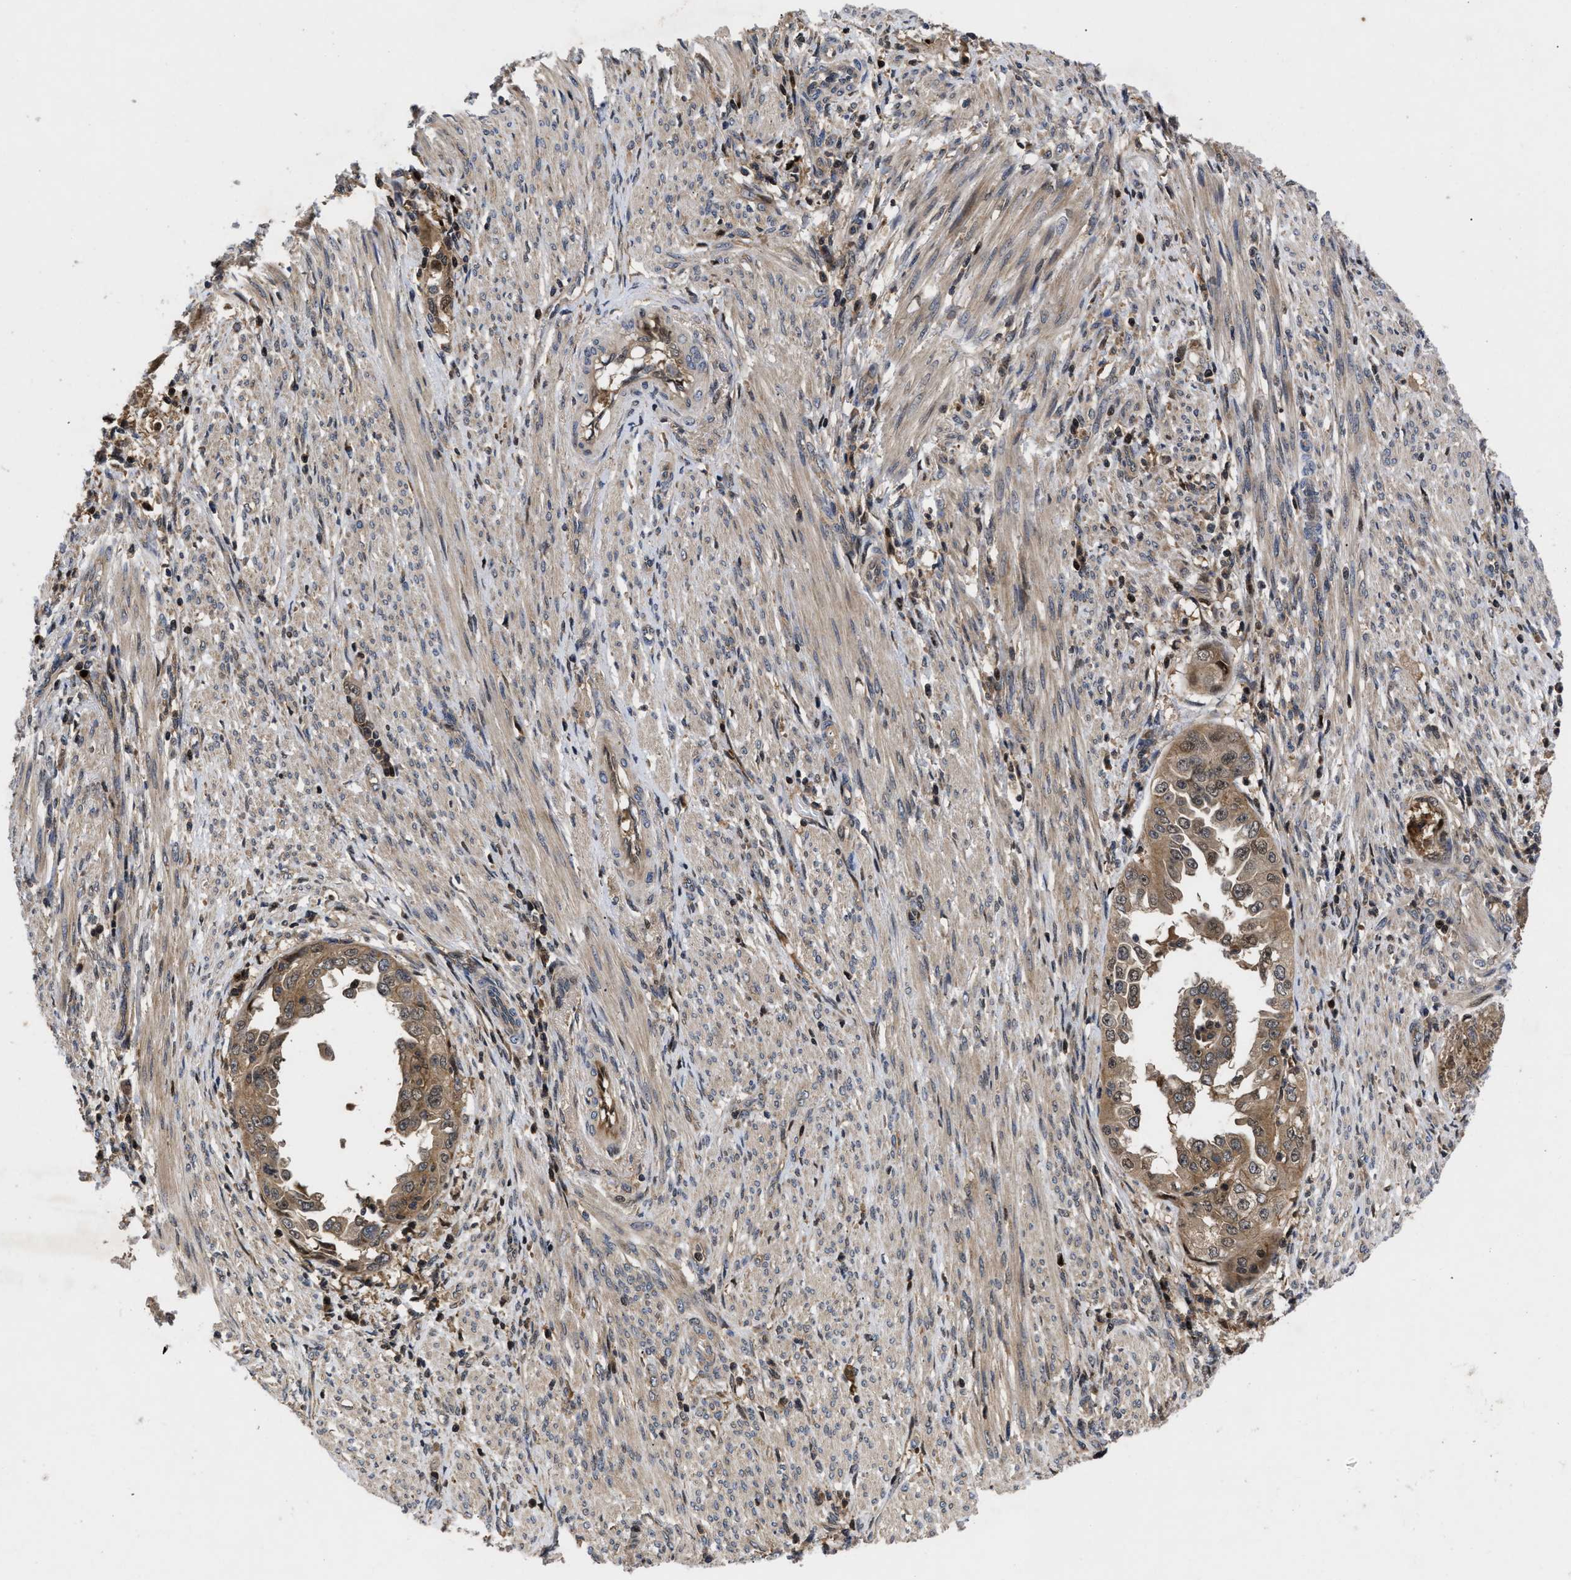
{"staining": {"intensity": "moderate", "quantity": ">75%", "location": "cytoplasmic/membranous"}, "tissue": "endometrial cancer", "cell_type": "Tumor cells", "image_type": "cancer", "snomed": [{"axis": "morphology", "description": "Adenocarcinoma, NOS"}, {"axis": "topography", "description": "Endometrium"}], "caption": "Endometrial cancer stained for a protein shows moderate cytoplasmic/membranous positivity in tumor cells.", "gene": "FAM200A", "patient": {"sex": "female", "age": 85}}